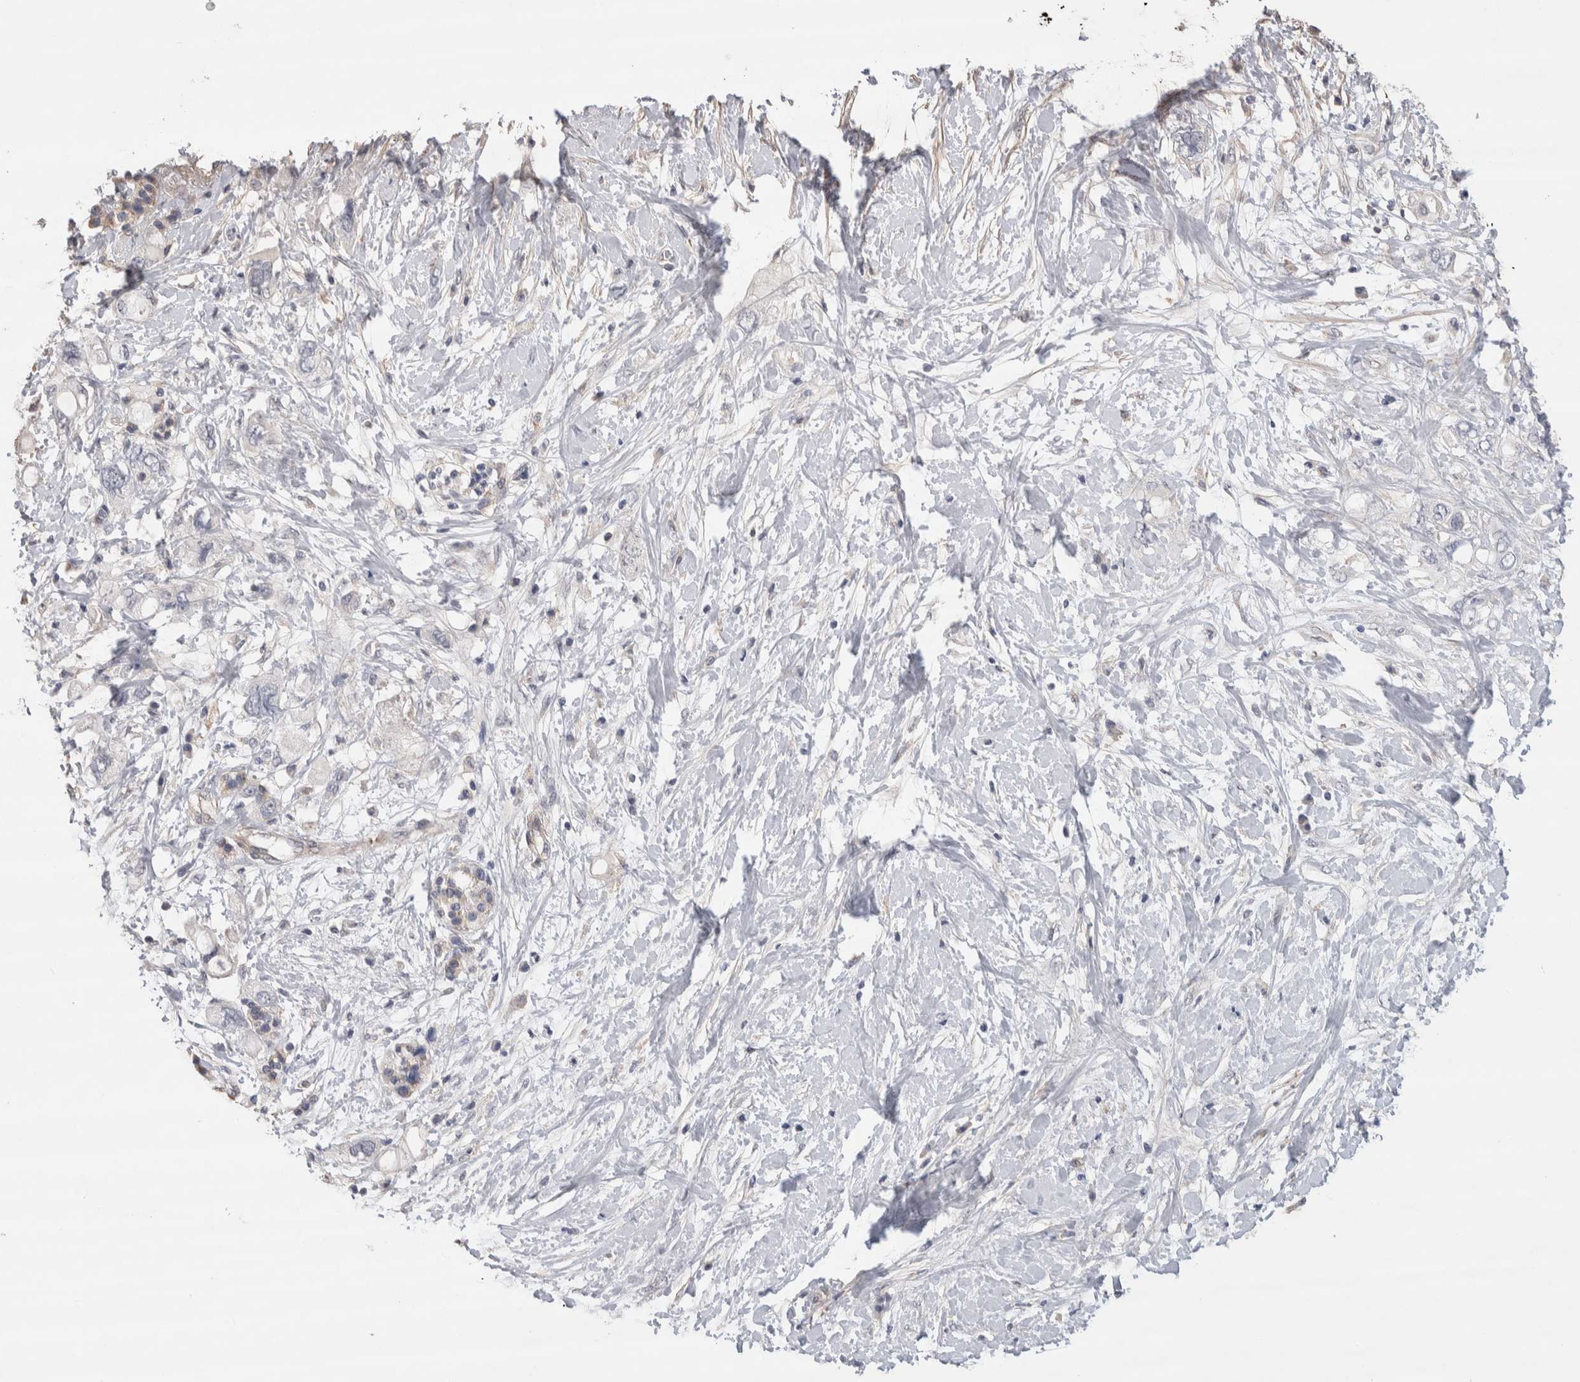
{"staining": {"intensity": "negative", "quantity": "none", "location": "none"}, "tissue": "pancreatic cancer", "cell_type": "Tumor cells", "image_type": "cancer", "snomed": [{"axis": "morphology", "description": "Adenocarcinoma, NOS"}, {"axis": "topography", "description": "Pancreas"}], "caption": "This micrograph is of pancreatic adenocarcinoma stained with immunohistochemistry to label a protein in brown with the nuclei are counter-stained blue. There is no staining in tumor cells.", "gene": "GCNA", "patient": {"sex": "female", "age": 56}}